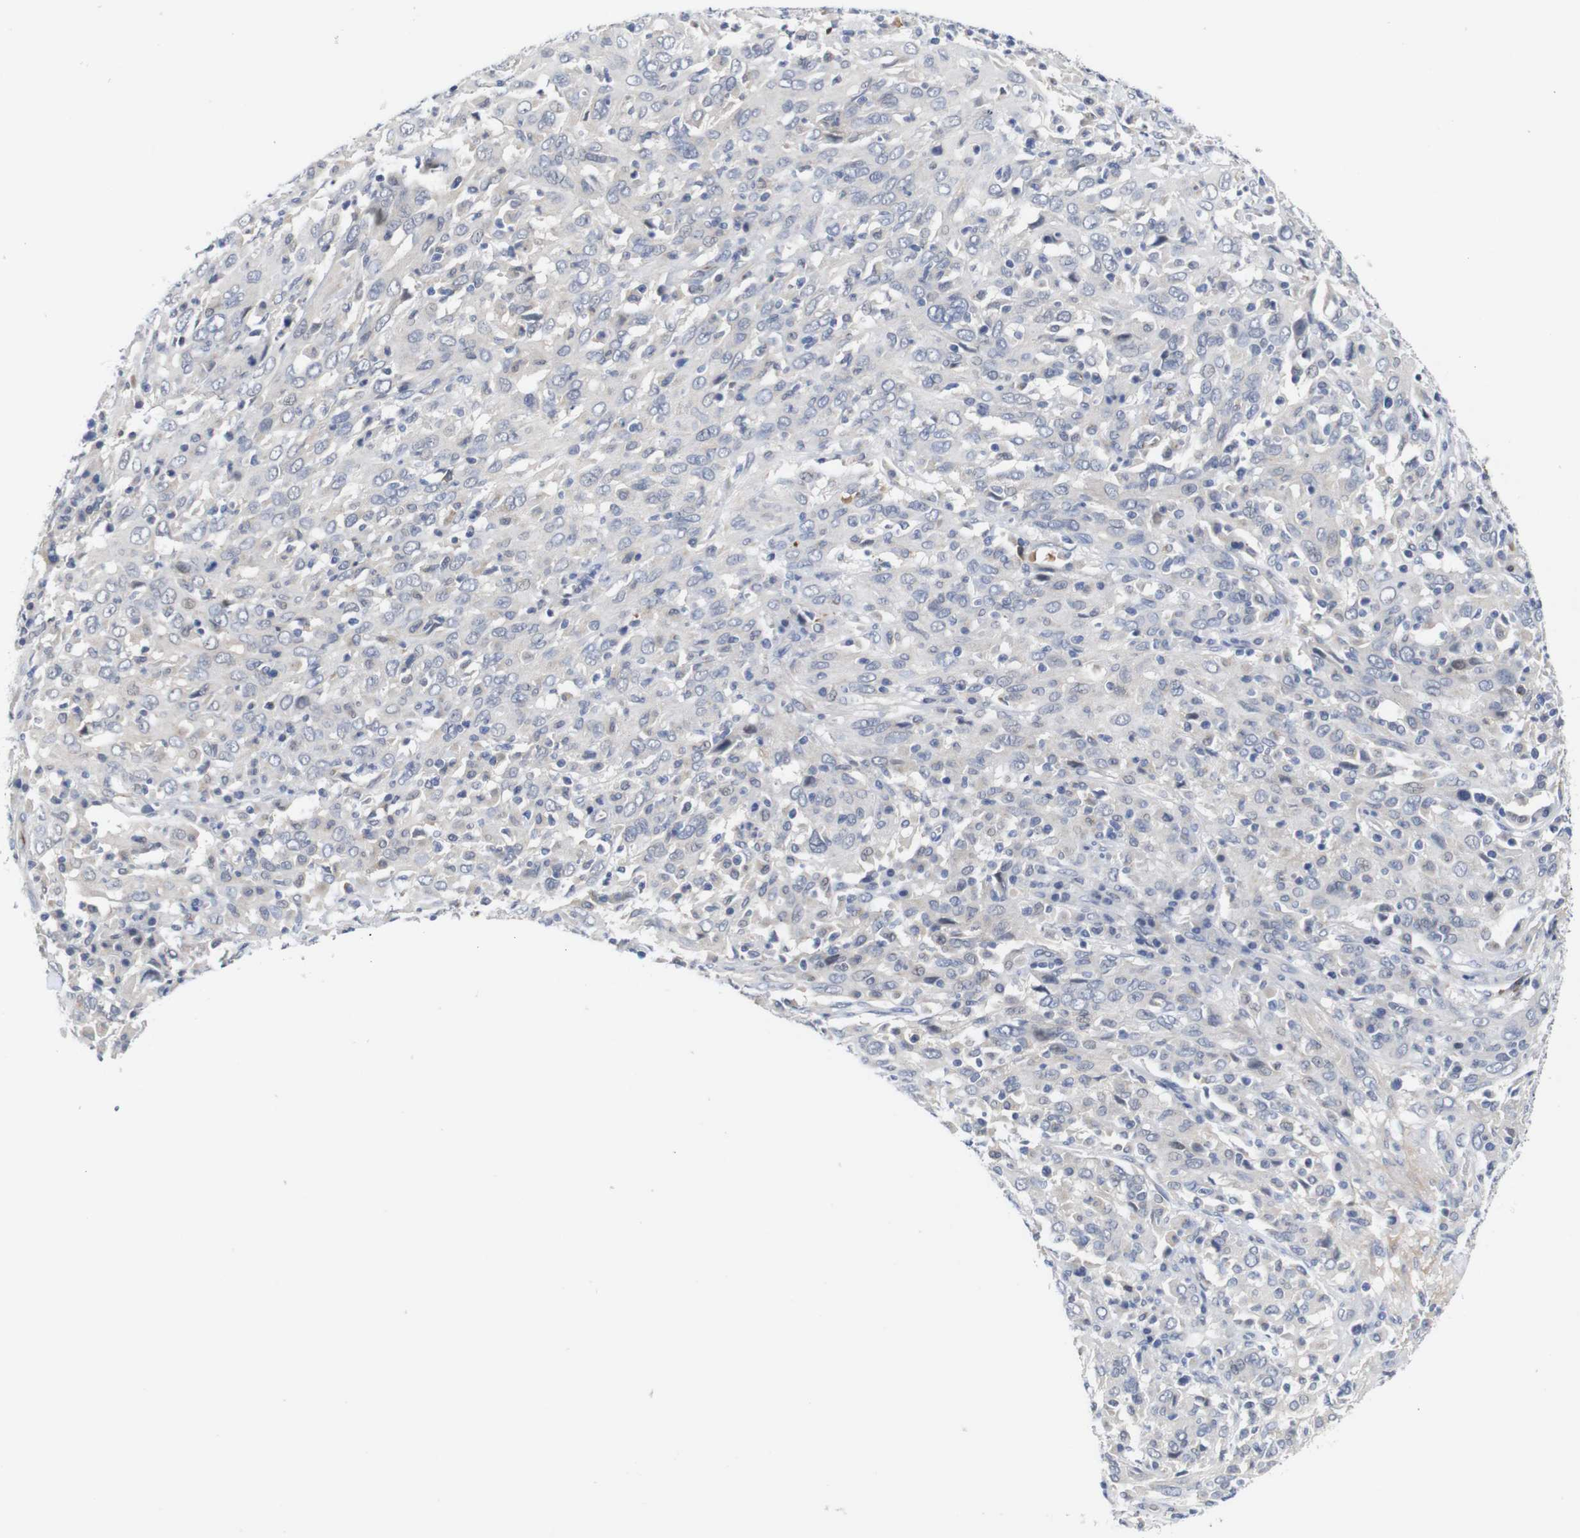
{"staining": {"intensity": "negative", "quantity": "none", "location": "none"}, "tissue": "cervical cancer", "cell_type": "Tumor cells", "image_type": "cancer", "snomed": [{"axis": "morphology", "description": "Squamous cell carcinoma, NOS"}, {"axis": "topography", "description": "Cervix"}], "caption": "Immunohistochemistry micrograph of neoplastic tissue: human cervical cancer stained with DAB reveals no significant protein staining in tumor cells.", "gene": "FURIN", "patient": {"sex": "female", "age": 46}}